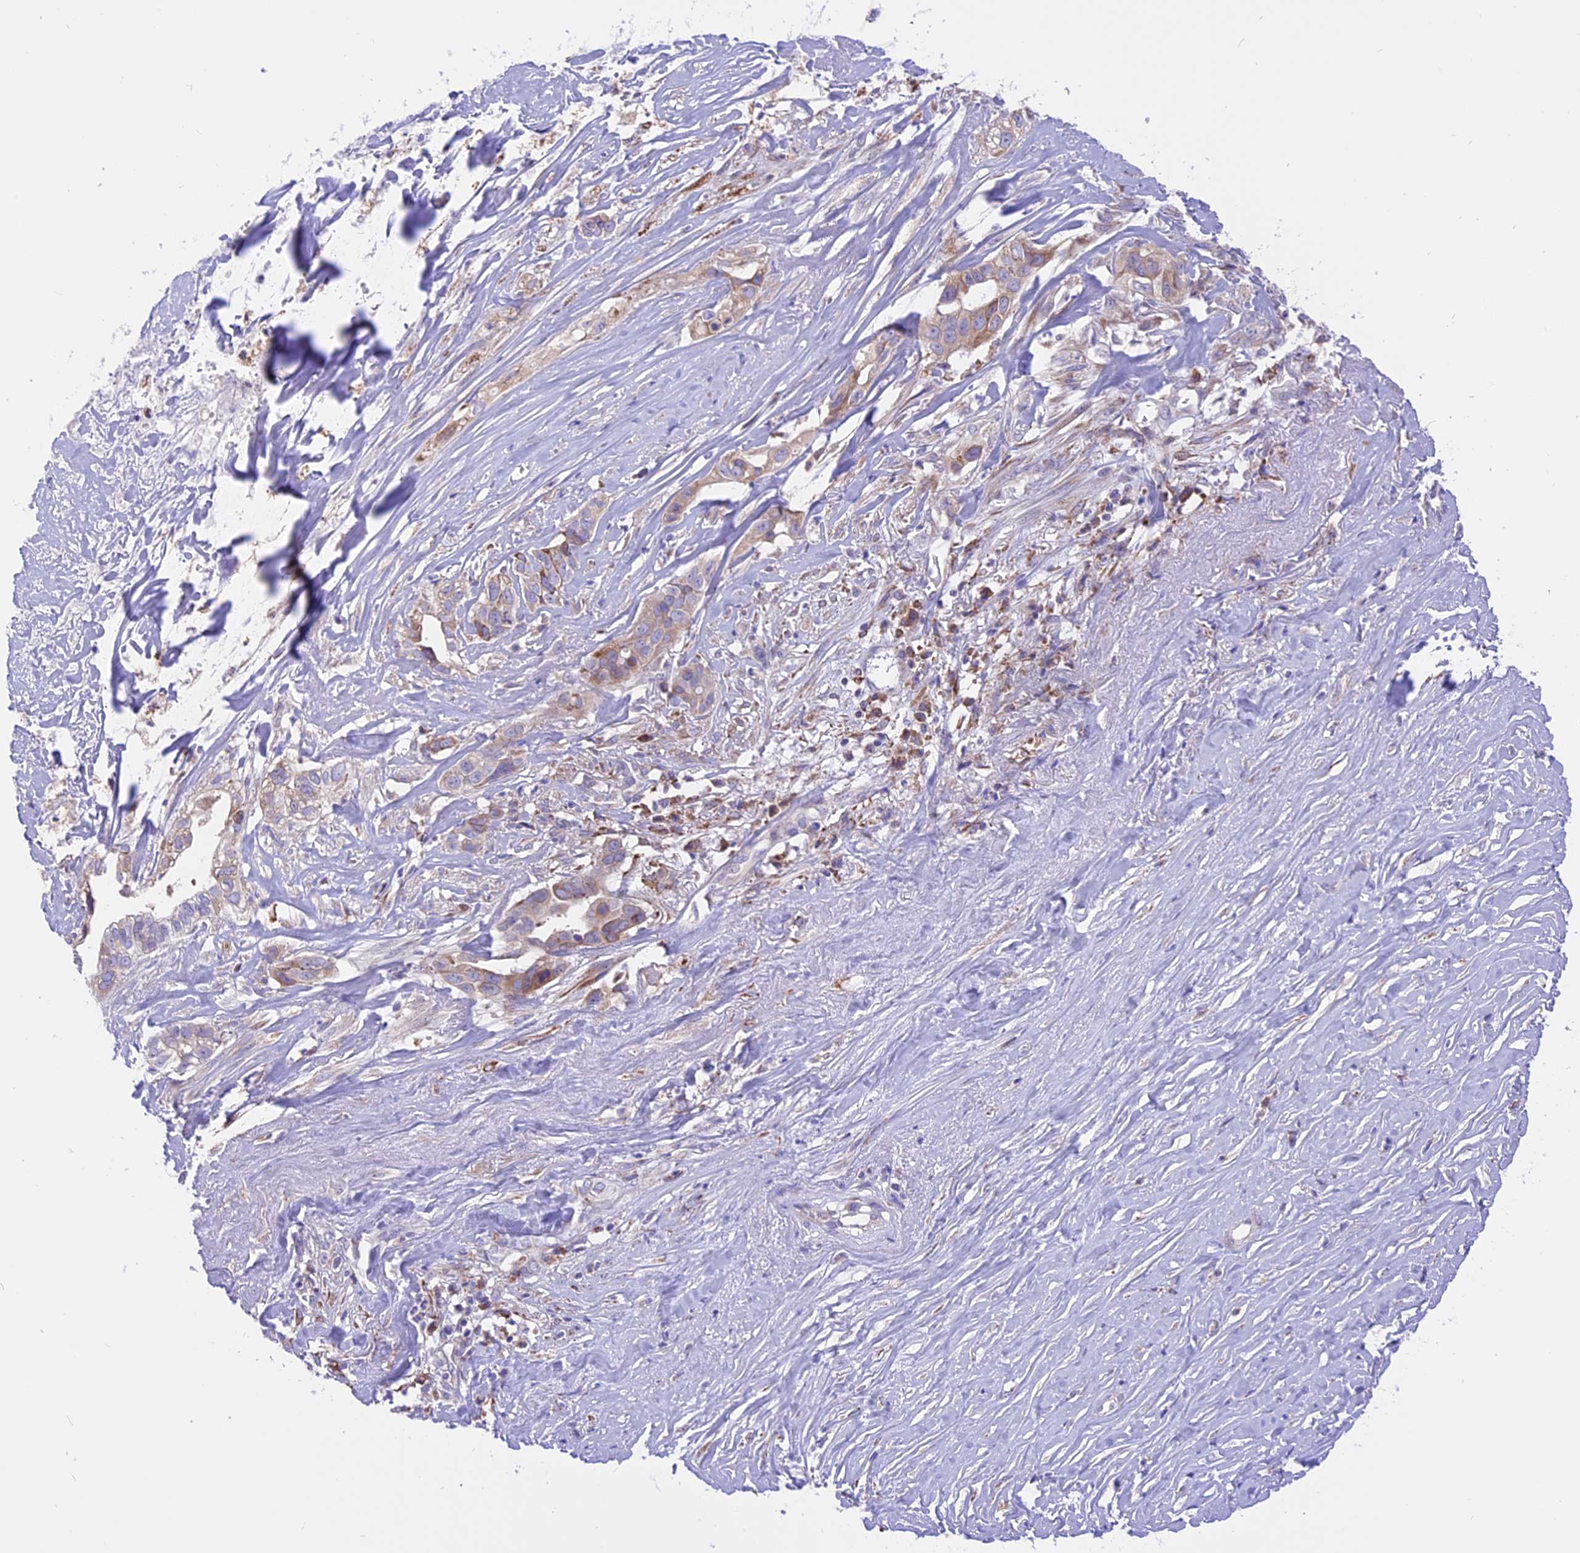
{"staining": {"intensity": "moderate", "quantity": "<25%", "location": "cytoplasmic/membranous"}, "tissue": "liver cancer", "cell_type": "Tumor cells", "image_type": "cancer", "snomed": [{"axis": "morphology", "description": "Cholangiocarcinoma"}, {"axis": "topography", "description": "Liver"}], "caption": "Immunohistochemical staining of liver cancer displays low levels of moderate cytoplasmic/membranous protein positivity in approximately <25% of tumor cells.", "gene": "ARMCX6", "patient": {"sex": "female", "age": 79}}